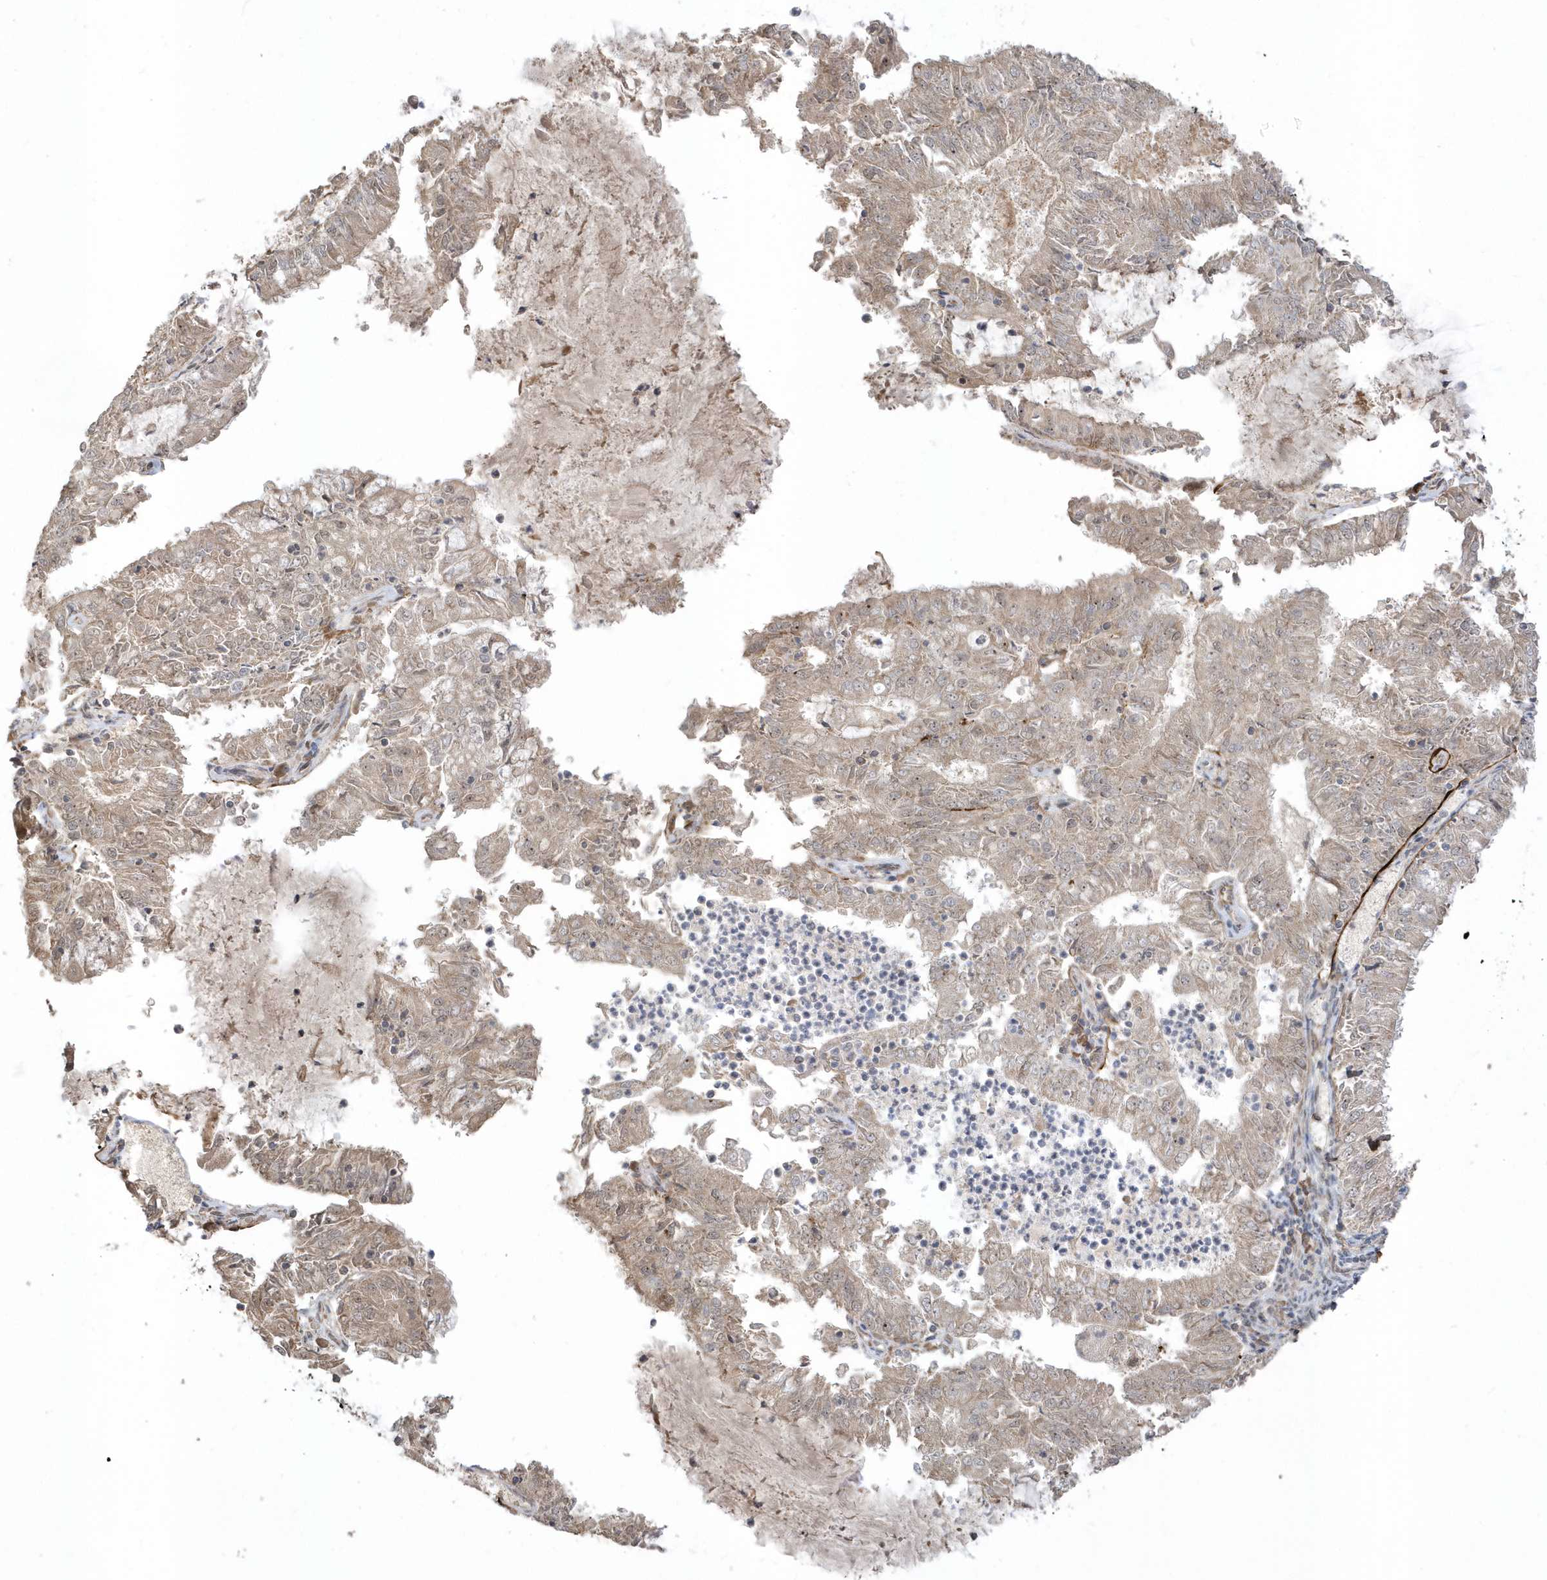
{"staining": {"intensity": "weak", "quantity": "<25%", "location": "cytoplasmic/membranous"}, "tissue": "endometrial cancer", "cell_type": "Tumor cells", "image_type": "cancer", "snomed": [{"axis": "morphology", "description": "Adenocarcinoma, NOS"}, {"axis": "topography", "description": "Endometrium"}], "caption": "High magnification brightfield microscopy of endometrial adenocarcinoma stained with DAB (3,3'-diaminobenzidine) (brown) and counterstained with hematoxylin (blue): tumor cells show no significant expression. Brightfield microscopy of immunohistochemistry (IHC) stained with DAB (brown) and hematoxylin (blue), captured at high magnification.", "gene": "ECM2", "patient": {"sex": "female", "age": 57}}